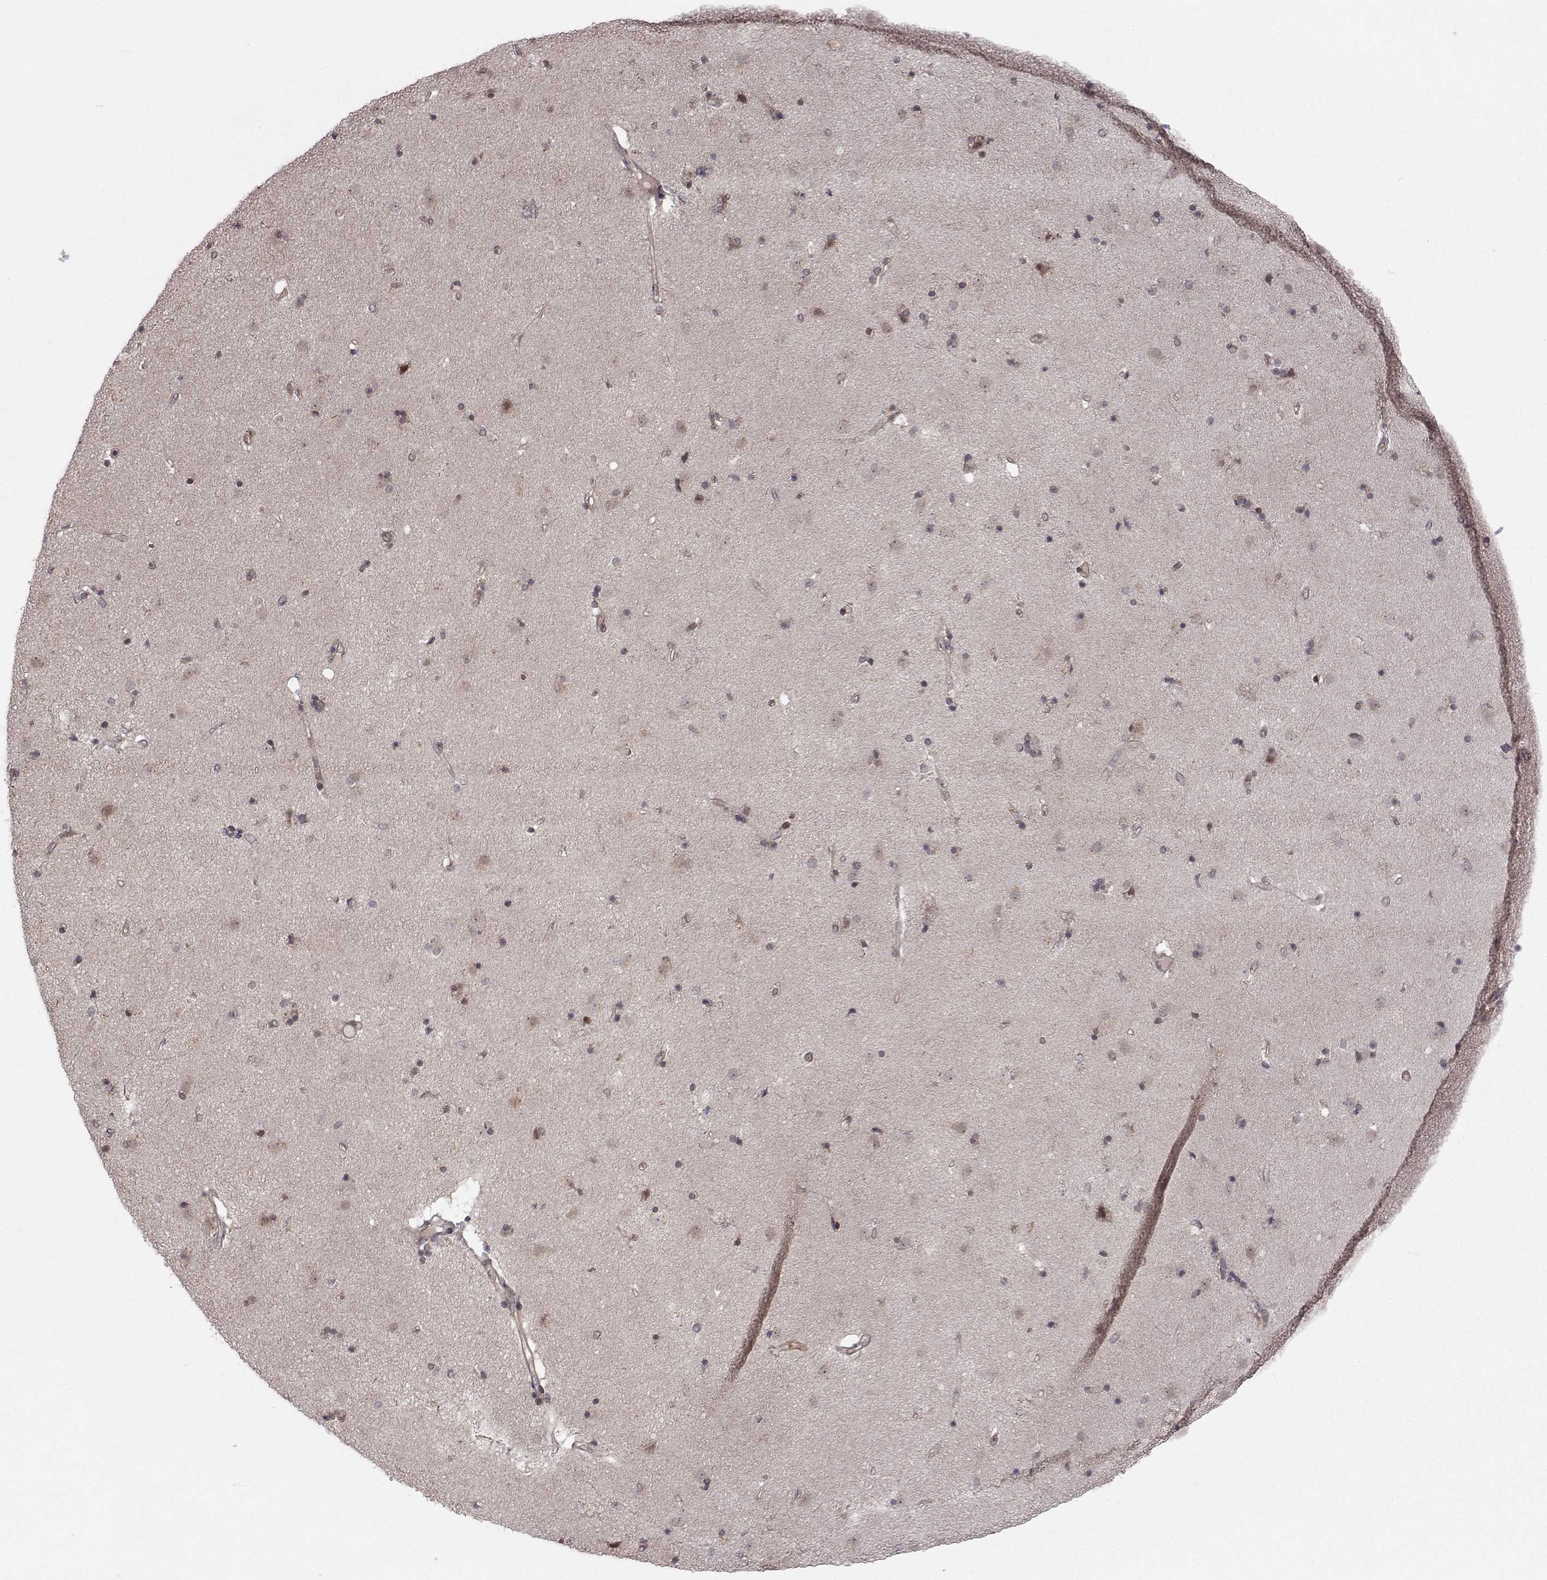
{"staining": {"intensity": "negative", "quantity": "none", "location": "none"}, "tissue": "caudate", "cell_type": "Glial cells", "image_type": "normal", "snomed": [{"axis": "morphology", "description": "Normal tissue, NOS"}, {"axis": "topography", "description": "Lateral ventricle wall"}], "caption": "IHC image of normal human caudate stained for a protein (brown), which demonstrates no expression in glial cells. The staining was performed using DAB to visualize the protein expression in brown, while the nuclei were stained in blue with hematoxylin (Magnification: 20x).", "gene": "PKN2", "patient": {"sex": "female", "age": 71}}